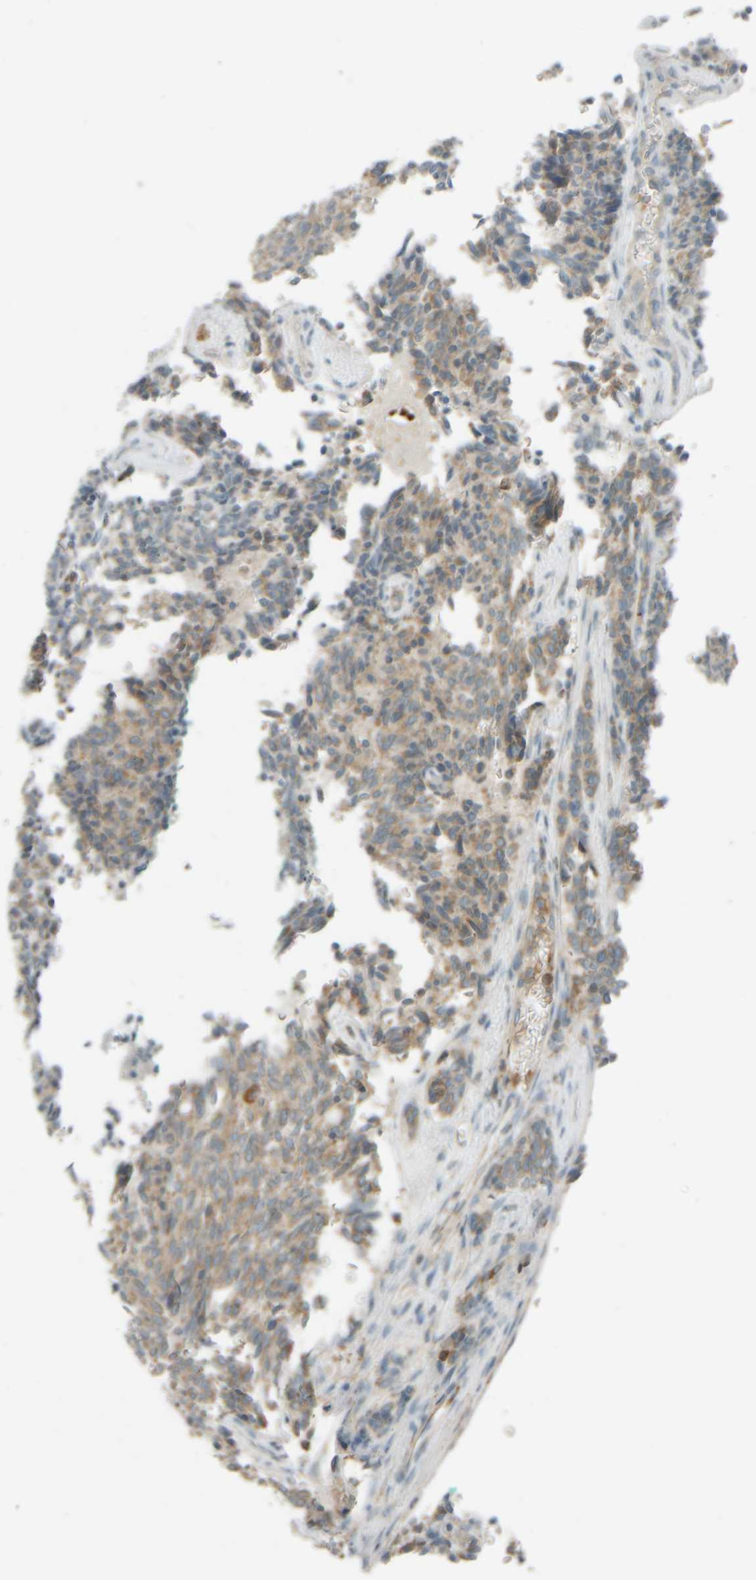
{"staining": {"intensity": "weak", "quantity": ">75%", "location": "cytoplasmic/membranous"}, "tissue": "carcinoid", "cell_type": "Tumor cells", "image_type": "cancer", "snomed": [{"axis": "morphology", "description": "Carcinoid, malignant, NOS"}, {"axis": "topography", "description": "Pancreas"}], "caption": "Carcinoid (malignant) stained for a protein demonstrates weak cytoplasmic/membranous positivity in tumor cells.", "gene": "SPAG5", "patient": {"sex": "female", "age": 54}}